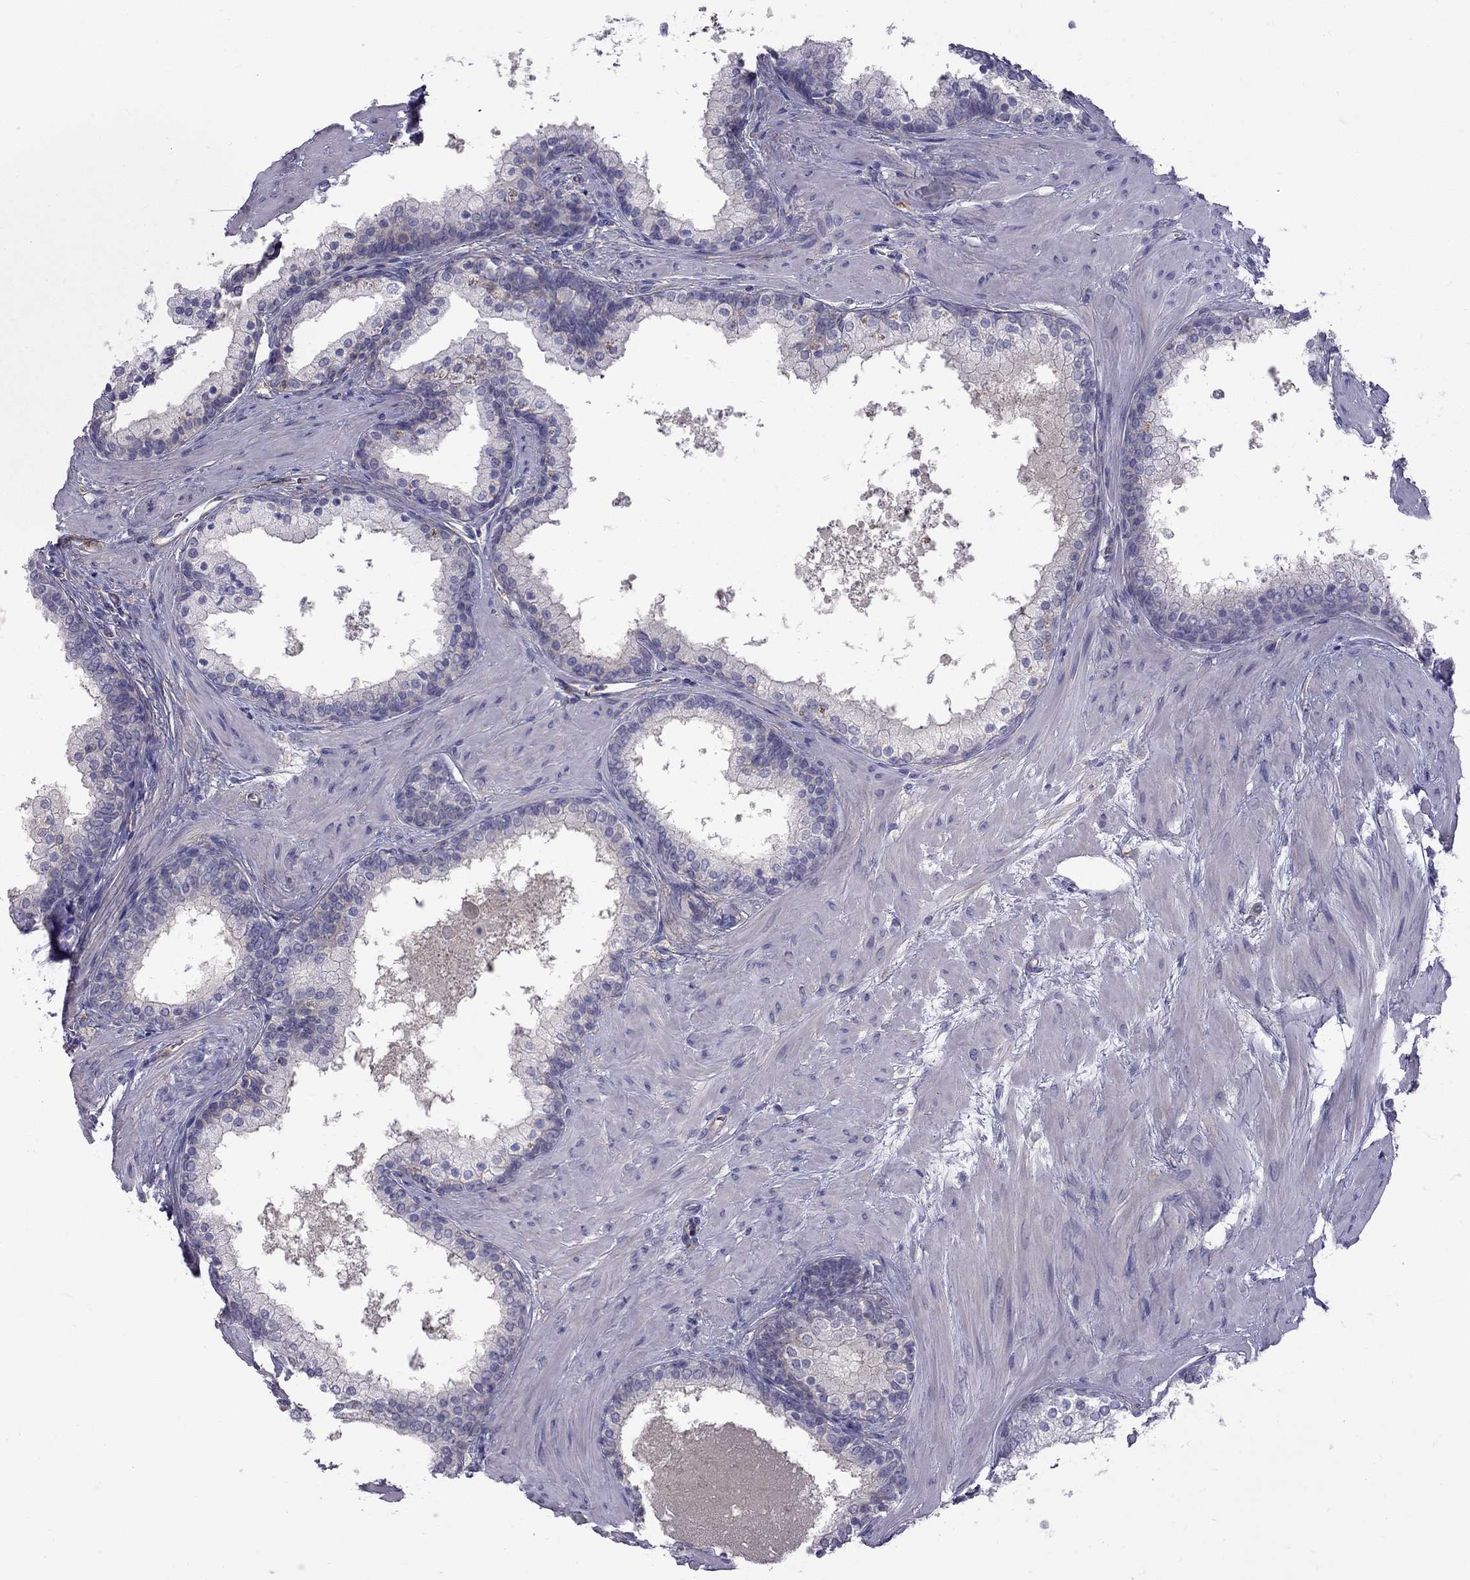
{"staining": {"intensity": "moderate", "quantity": "<25%", "location": "cytoplasmic/membranous"}, "tissue": "prostate", "cell_type": "Glandular cells", "image_type": "normal", "snomed": [{"axis": "morphology", "description": "Normal tissue, NOS"}, {"axis": "topography", "description": "Prostate"}], "caption": "Protein staining by immunohistochemistry reveals moderate cytoplasmic/membranous expression in approximately <25% of glandular cells in unremarkable prostate.", "gene": "EIF4E3", "patient": {"sex": "male", "age": 61}}